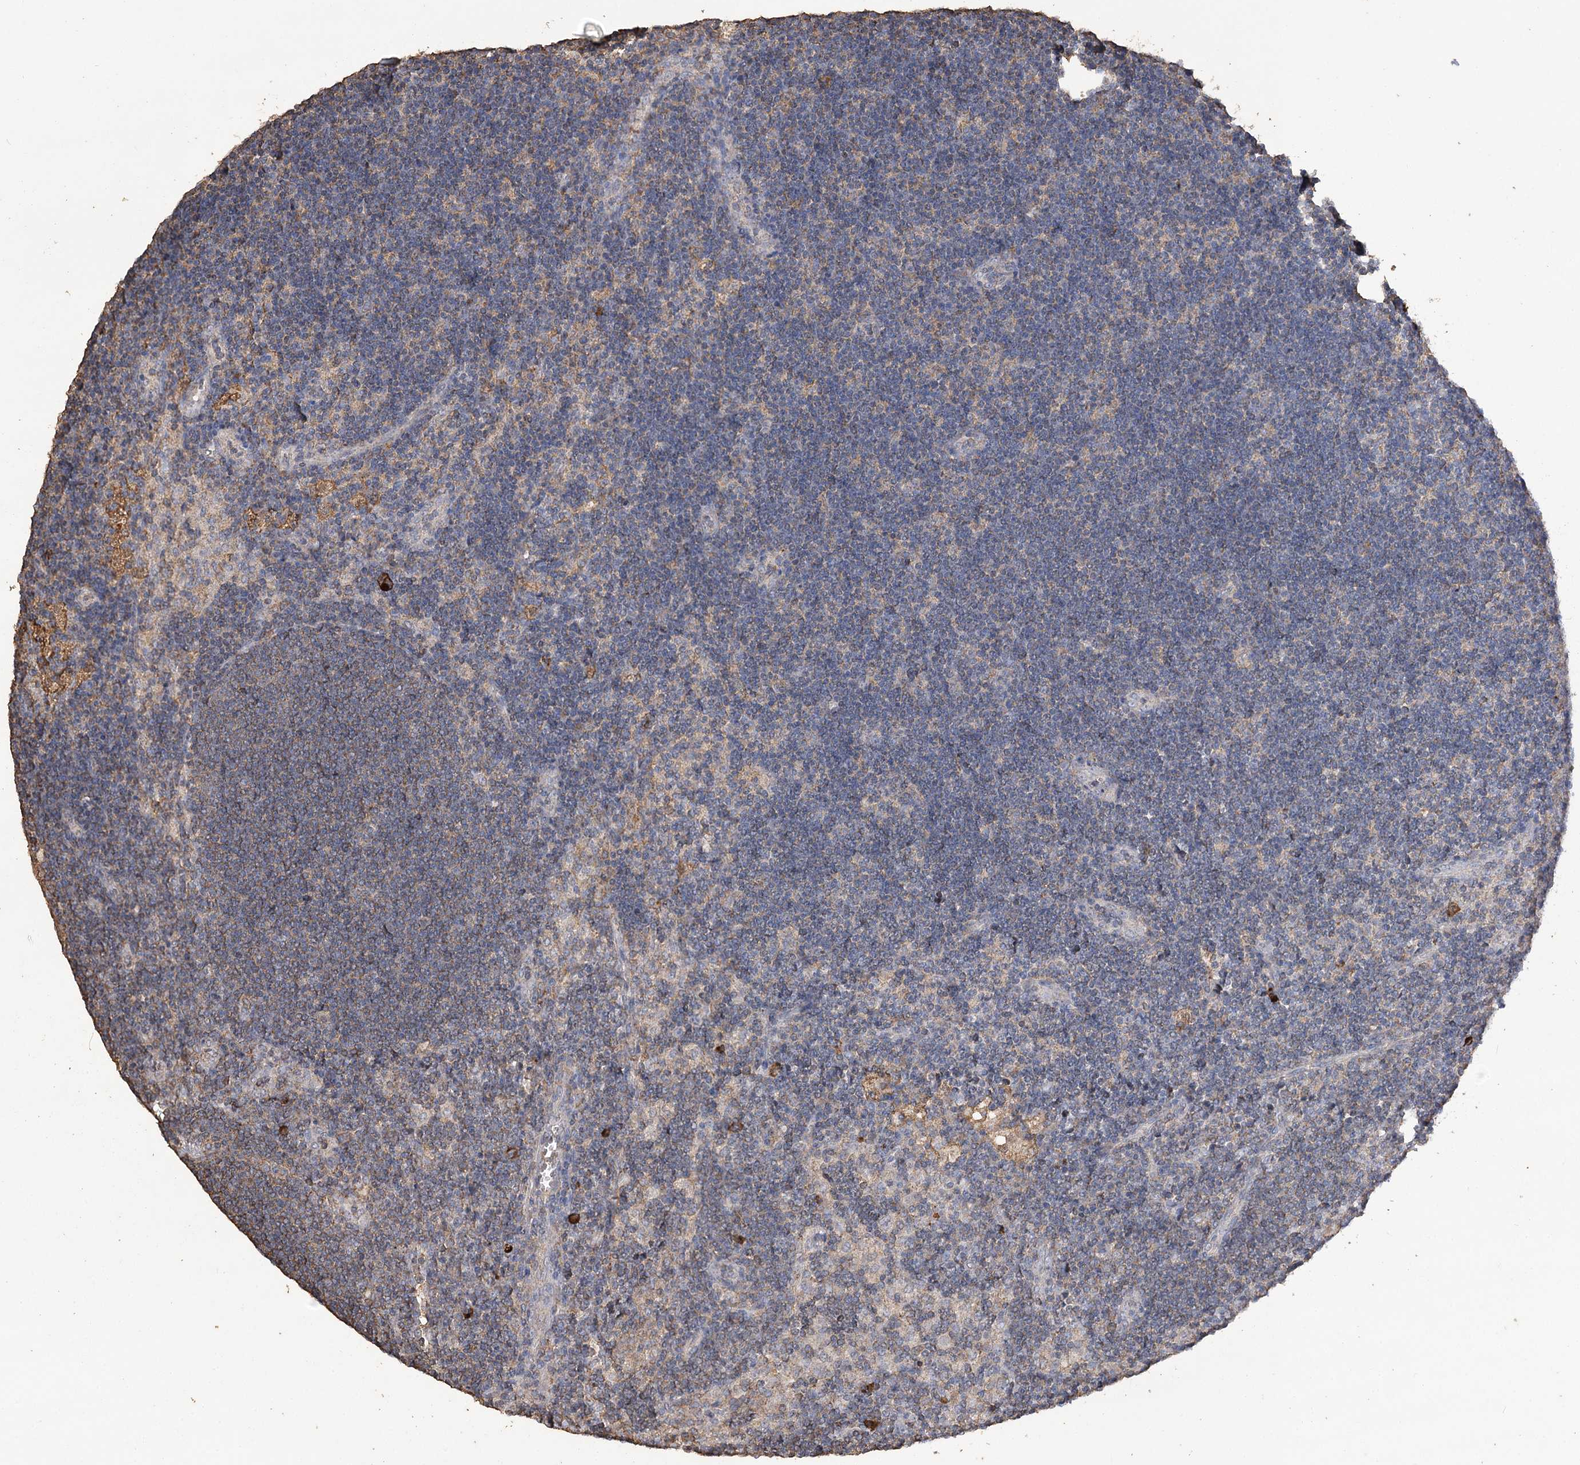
{"staining": {"intensity": "negative", "quantity": "none", "location": "none"}, "tissue": "lymph node", "cell_type": "Germinal center cells", "image_type": "normal", "snomed": [{"axis": "morphology", "description": "Normal tissue, NOS"}, {"axis": "topography", "description": "Lymph node"}], "caption": "Micrograph shows no significant protein staining in germinal center cells of unremarkable lymph node. Nuclei are stained in blue.", "gene": "IREB2", "patient": {"sex": "male", "age": 24}}